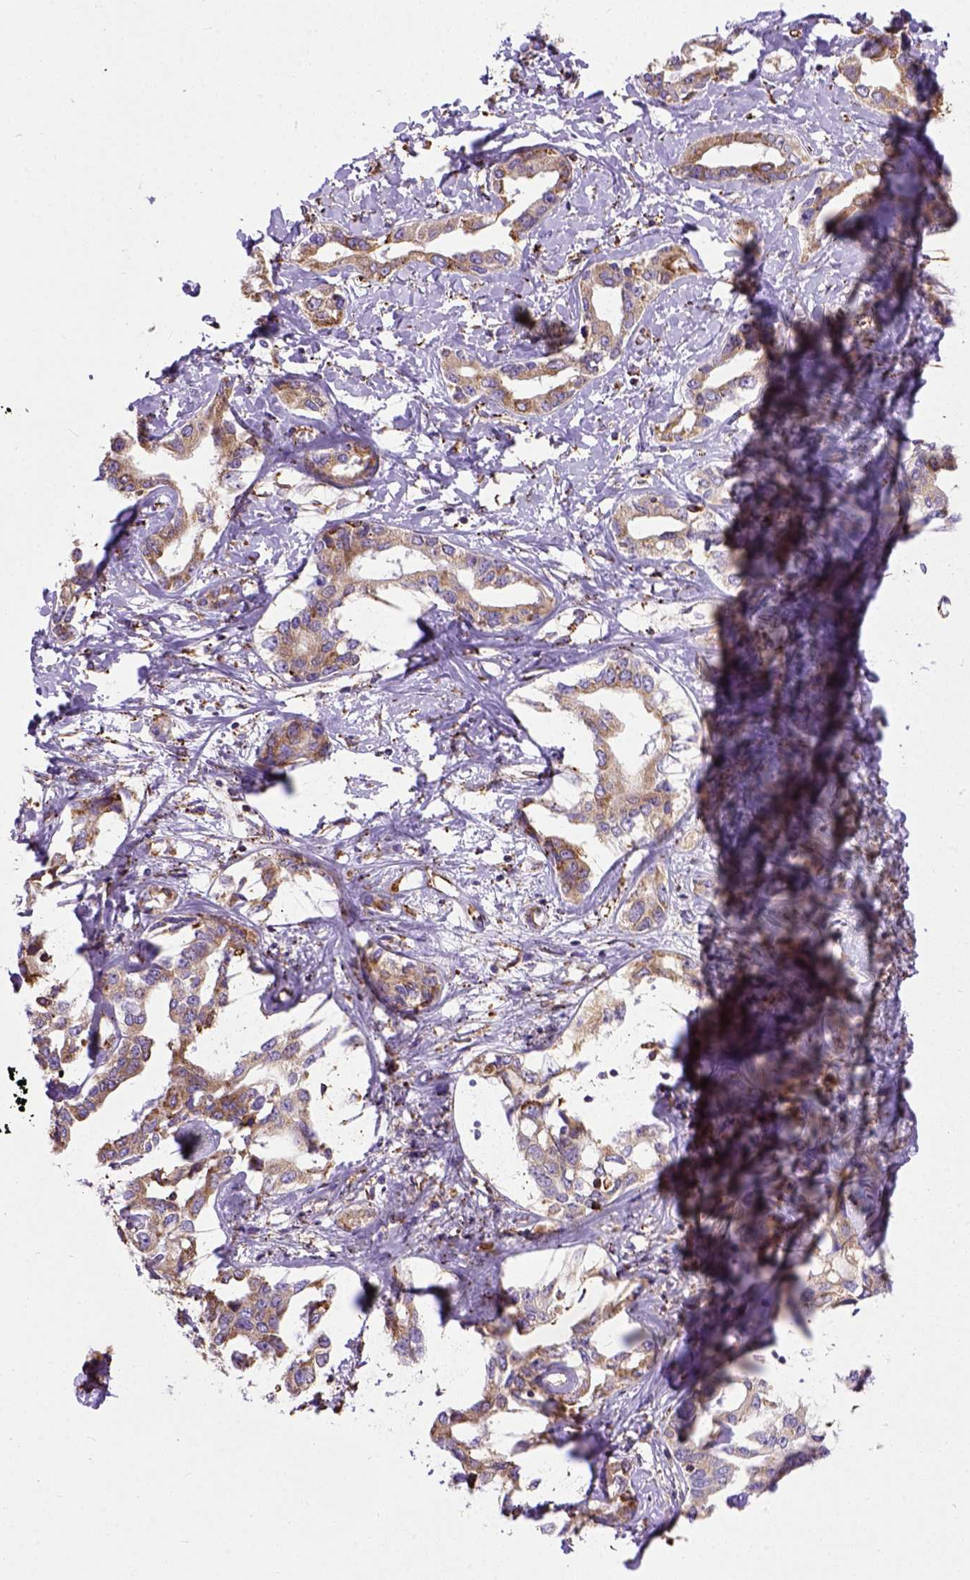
{"staining": {"intensity": "moderate", "quantity": ">75%", "location": "cytoplasmic/membranous"}, "tissue": "liver cancer", "cell_type": "Tumor cells", "image_type": "cancer", "snomed": [{"axis": "morphology", "description": "Cholangiocarcinoma"}, {"axis": "topography", "description": "Liver"}], "caption": "Tumor cells demonstrate moderate cytoplasmic/membranous positivity in about >75% of cells in liver cholangiocarcinoma. Using DAB (3,3'-diaminobenzidine) (brown) and hematoxylin (blue) stains, captured at high magnification using brightfield microscopy.", "gene": "PLK4", "patient": {"sex": "male", "age": 59}}